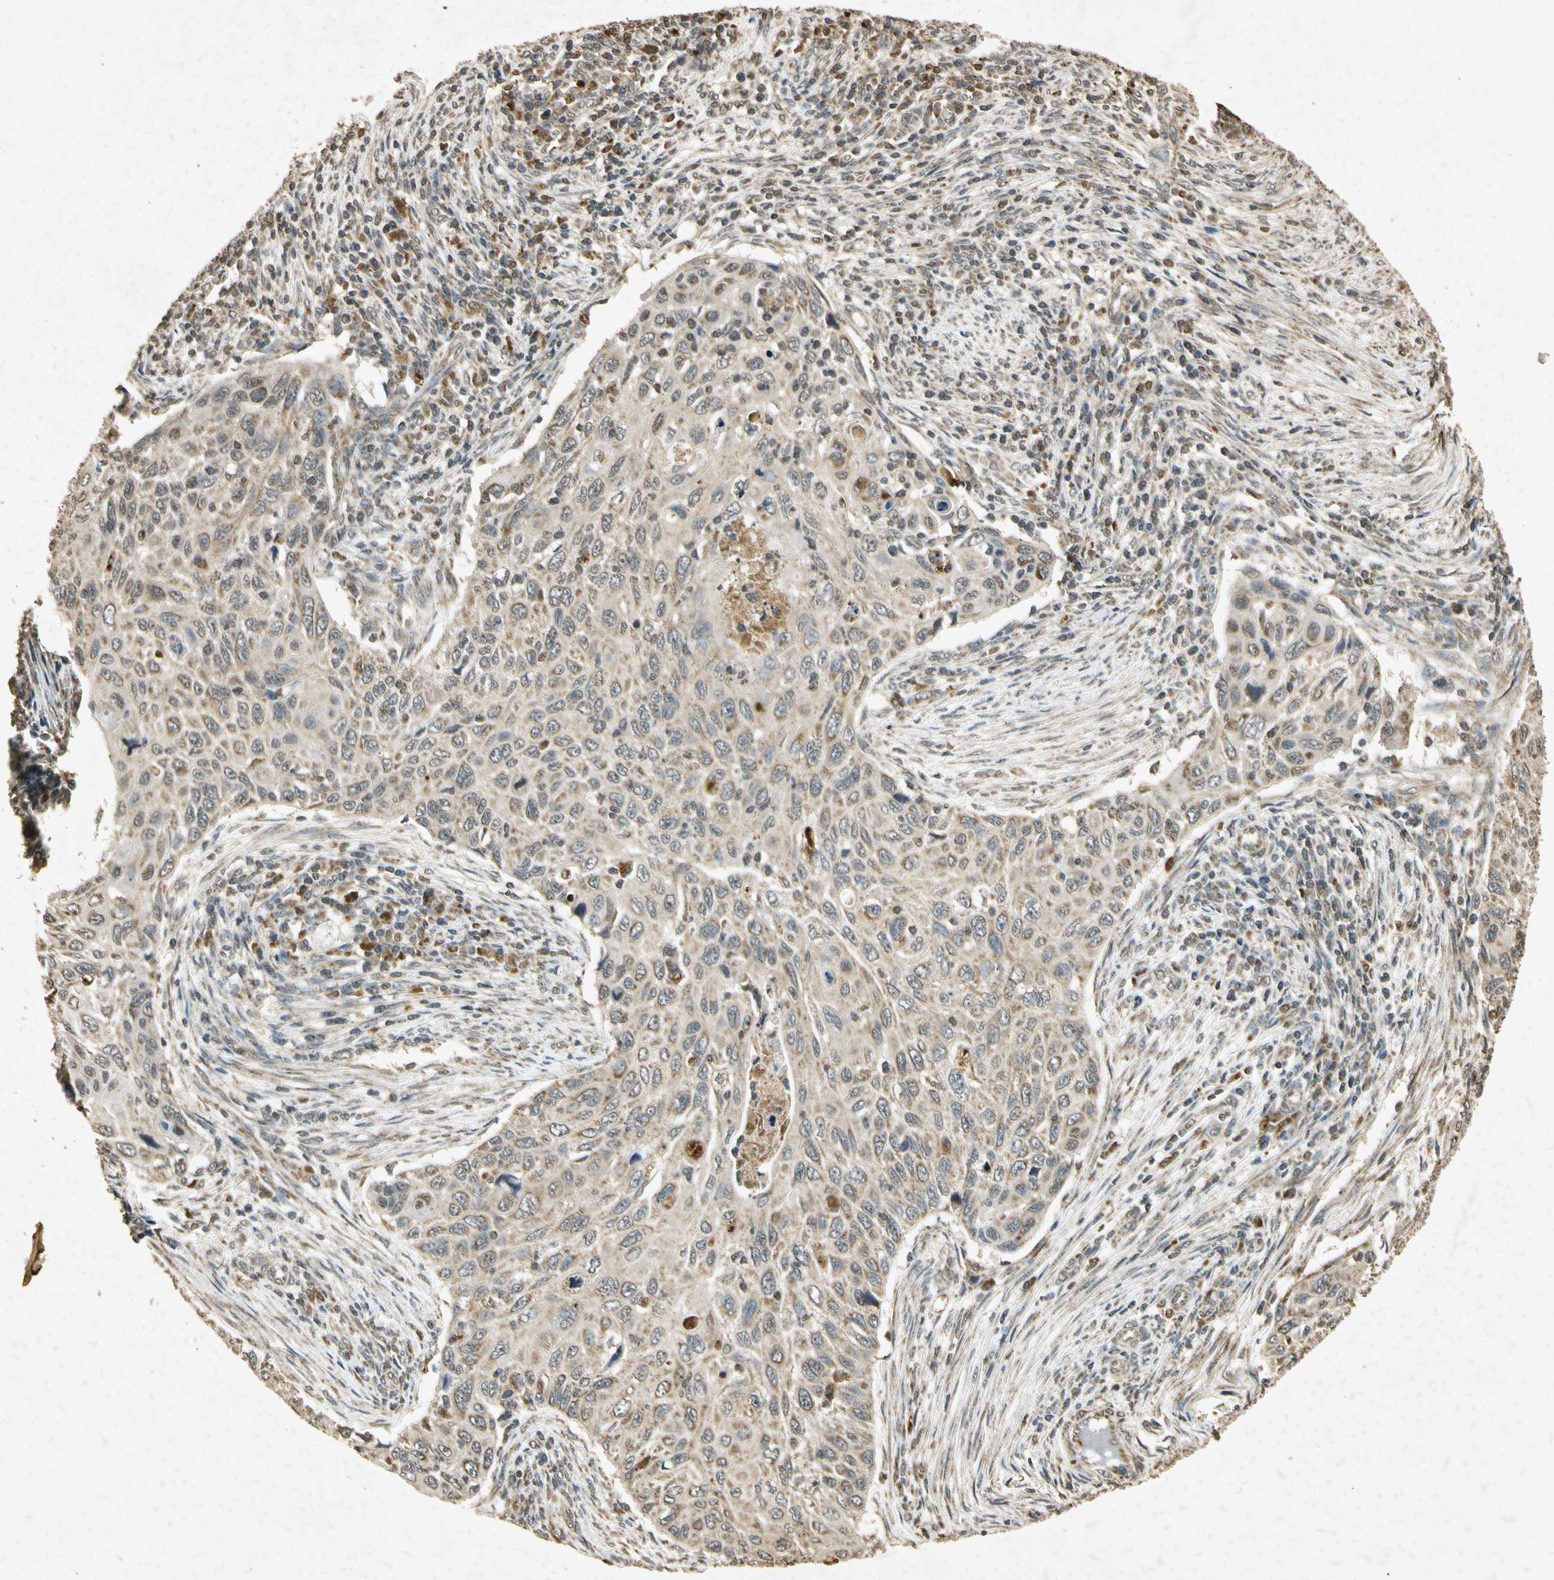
{"staining": {"intensity": "weak", "quantity": ">75%", "location": "cytoplasmic/membranous"}, "tissue": "cervical cancer", "cell_type": "Tumor cells", "image_type": "cancer", "snomed": [{"axis": "morphology", "description": "Squamous cell carcinoma, NOS"}, {"axis": "topography", "description": "Cervix"}], "caption": "This is an image of immunohistochemistry (IHC) staining of cervical cancer (squamous cell carcinoma), which shows weak staining in the cytoplasmic/membranous of tumor cells.", "gene": "PRDX3", "patient": {"sex": "female", "age": 70}}